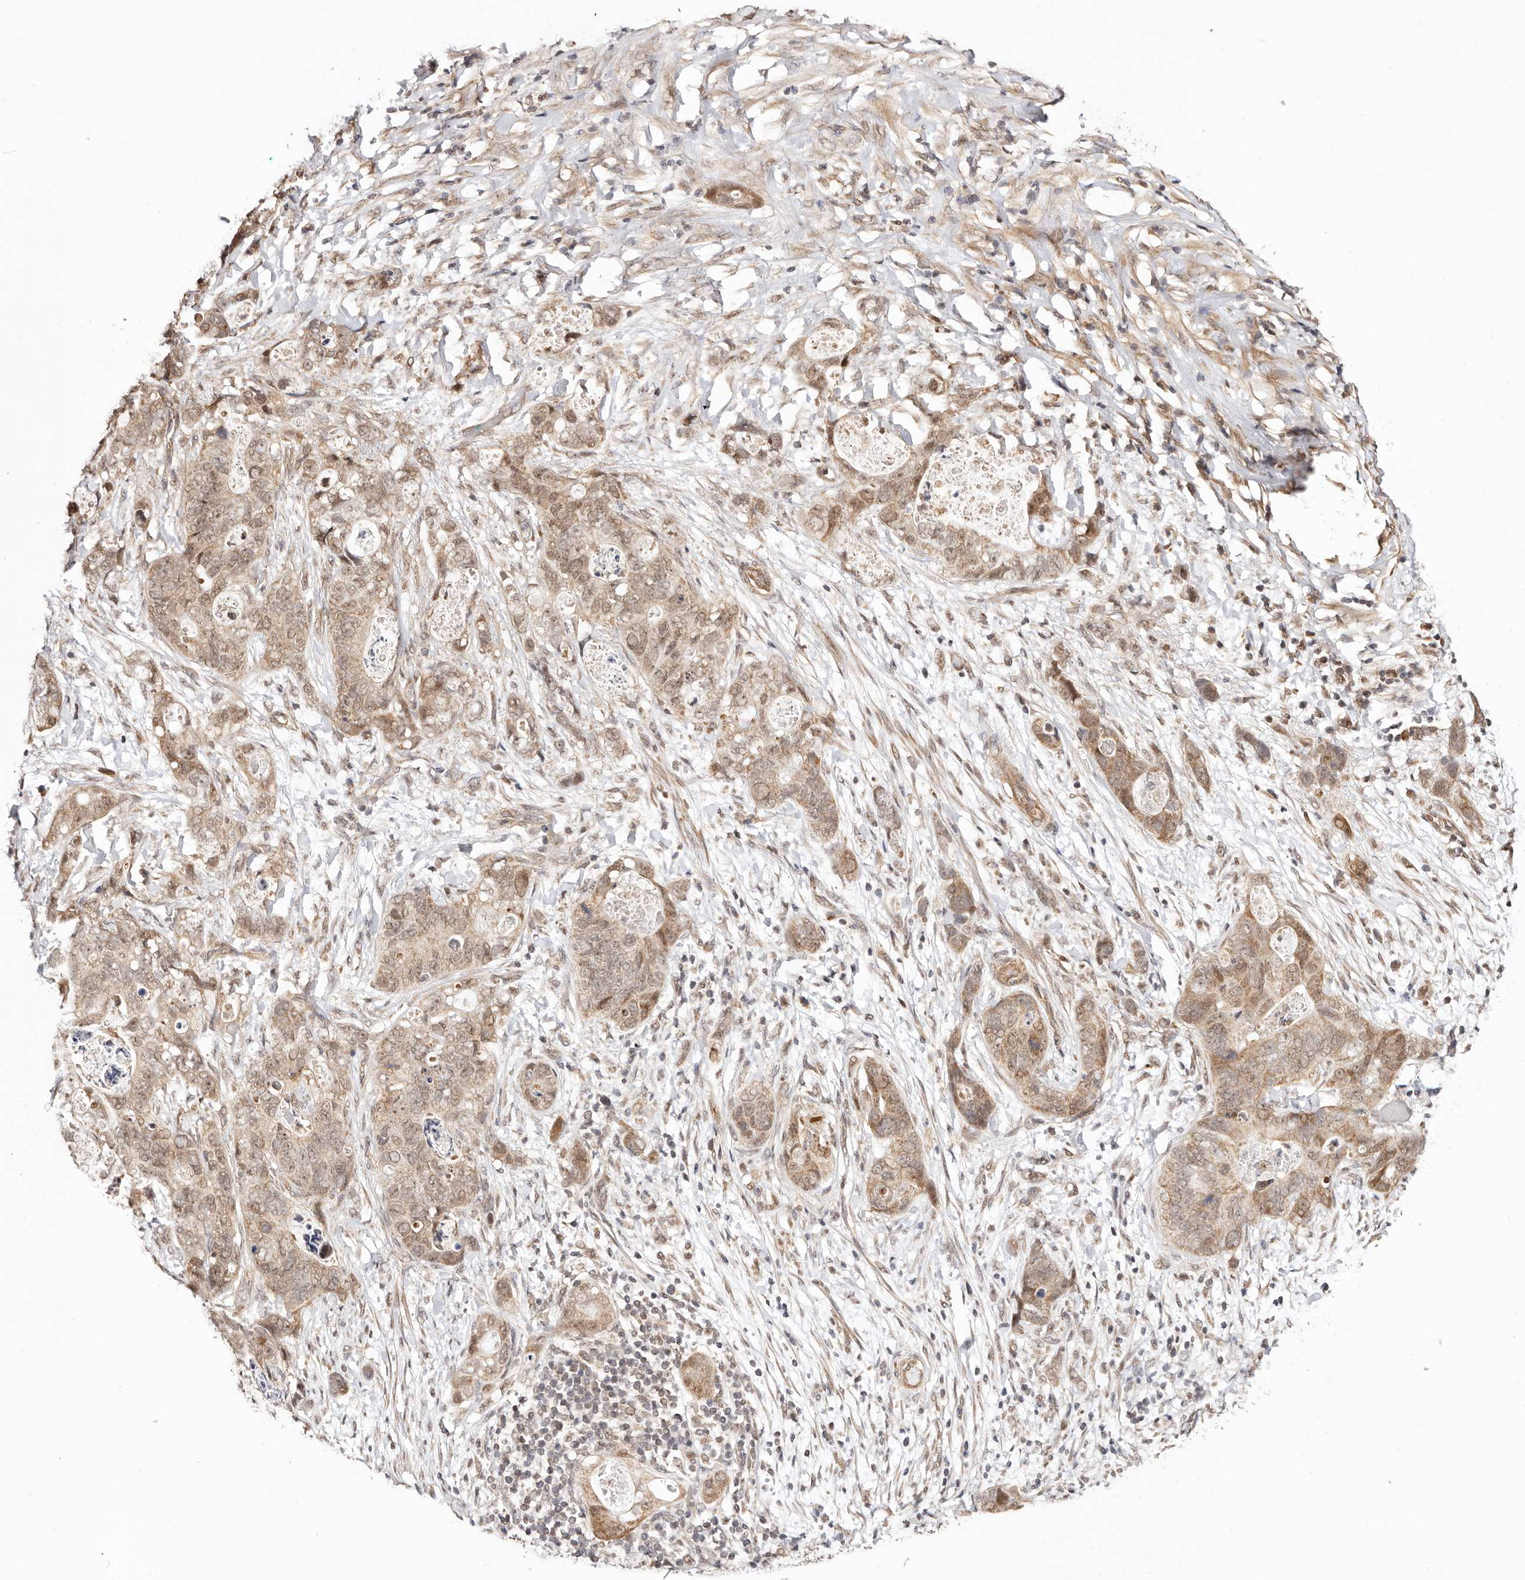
{"staining": {"intensity": "moderate", "quantity": ">75%", "location": "cytoplasmic/membranous,nuclear"}, "tissue": "stomach cancer", "cell_type": "Tumor cells", "image_type": "cancer", "snomed": [{"axis": "morphology", "description": "Normal tissue, NOS"}, {"axis": "morphology", "description": "Adenocarcinoma, NOS"}, {"axis": "topography", "description": "Stomach"}], "caption": "Human adenocarcinoma (stomach) stained with a protein marker exhibits moderate staining in tumor cells.", "gene": "CTNNBL1", "patient": {"sex": "female", "age": 89}}